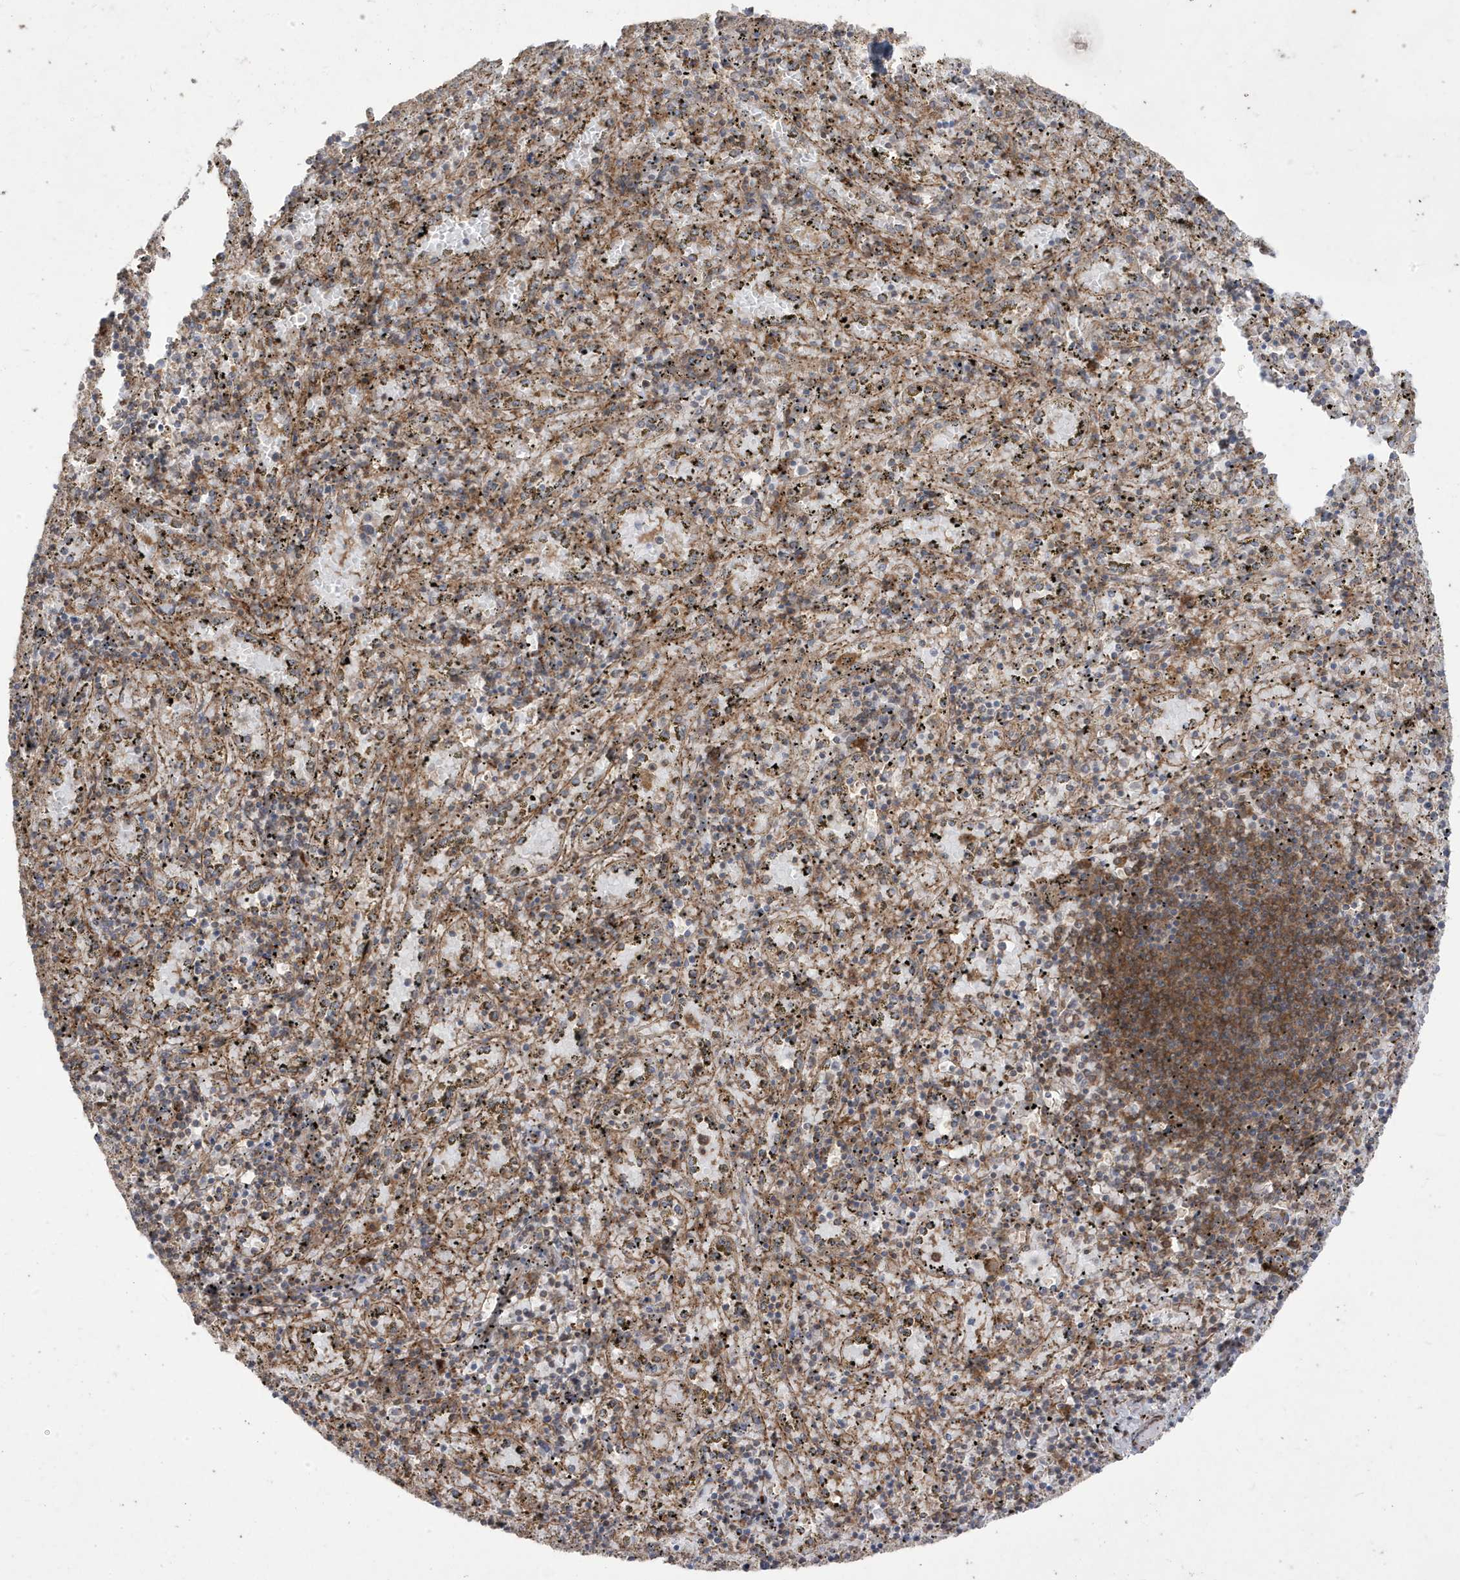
{"staining": {"intensity": "moderate", "quantity": "25%-75%", "location": "cytoplasmic/membranous"}, "tissue": "spleen", "cell_type": "Cells in red pulp", "image_type": "normal", "snomed": [{"axis": "morphology", "description": "Normal tissue, NOS"}, {"axis": "topography", "description": "Spleen"}], "caption": "Protein staining shows moderate cytoplasmic/membranous positivity in approximately 25%-75% of cells in red pulp in benign spleen.", "gene": "CETN3", "patient": {"sex": "male", "age": 11}}